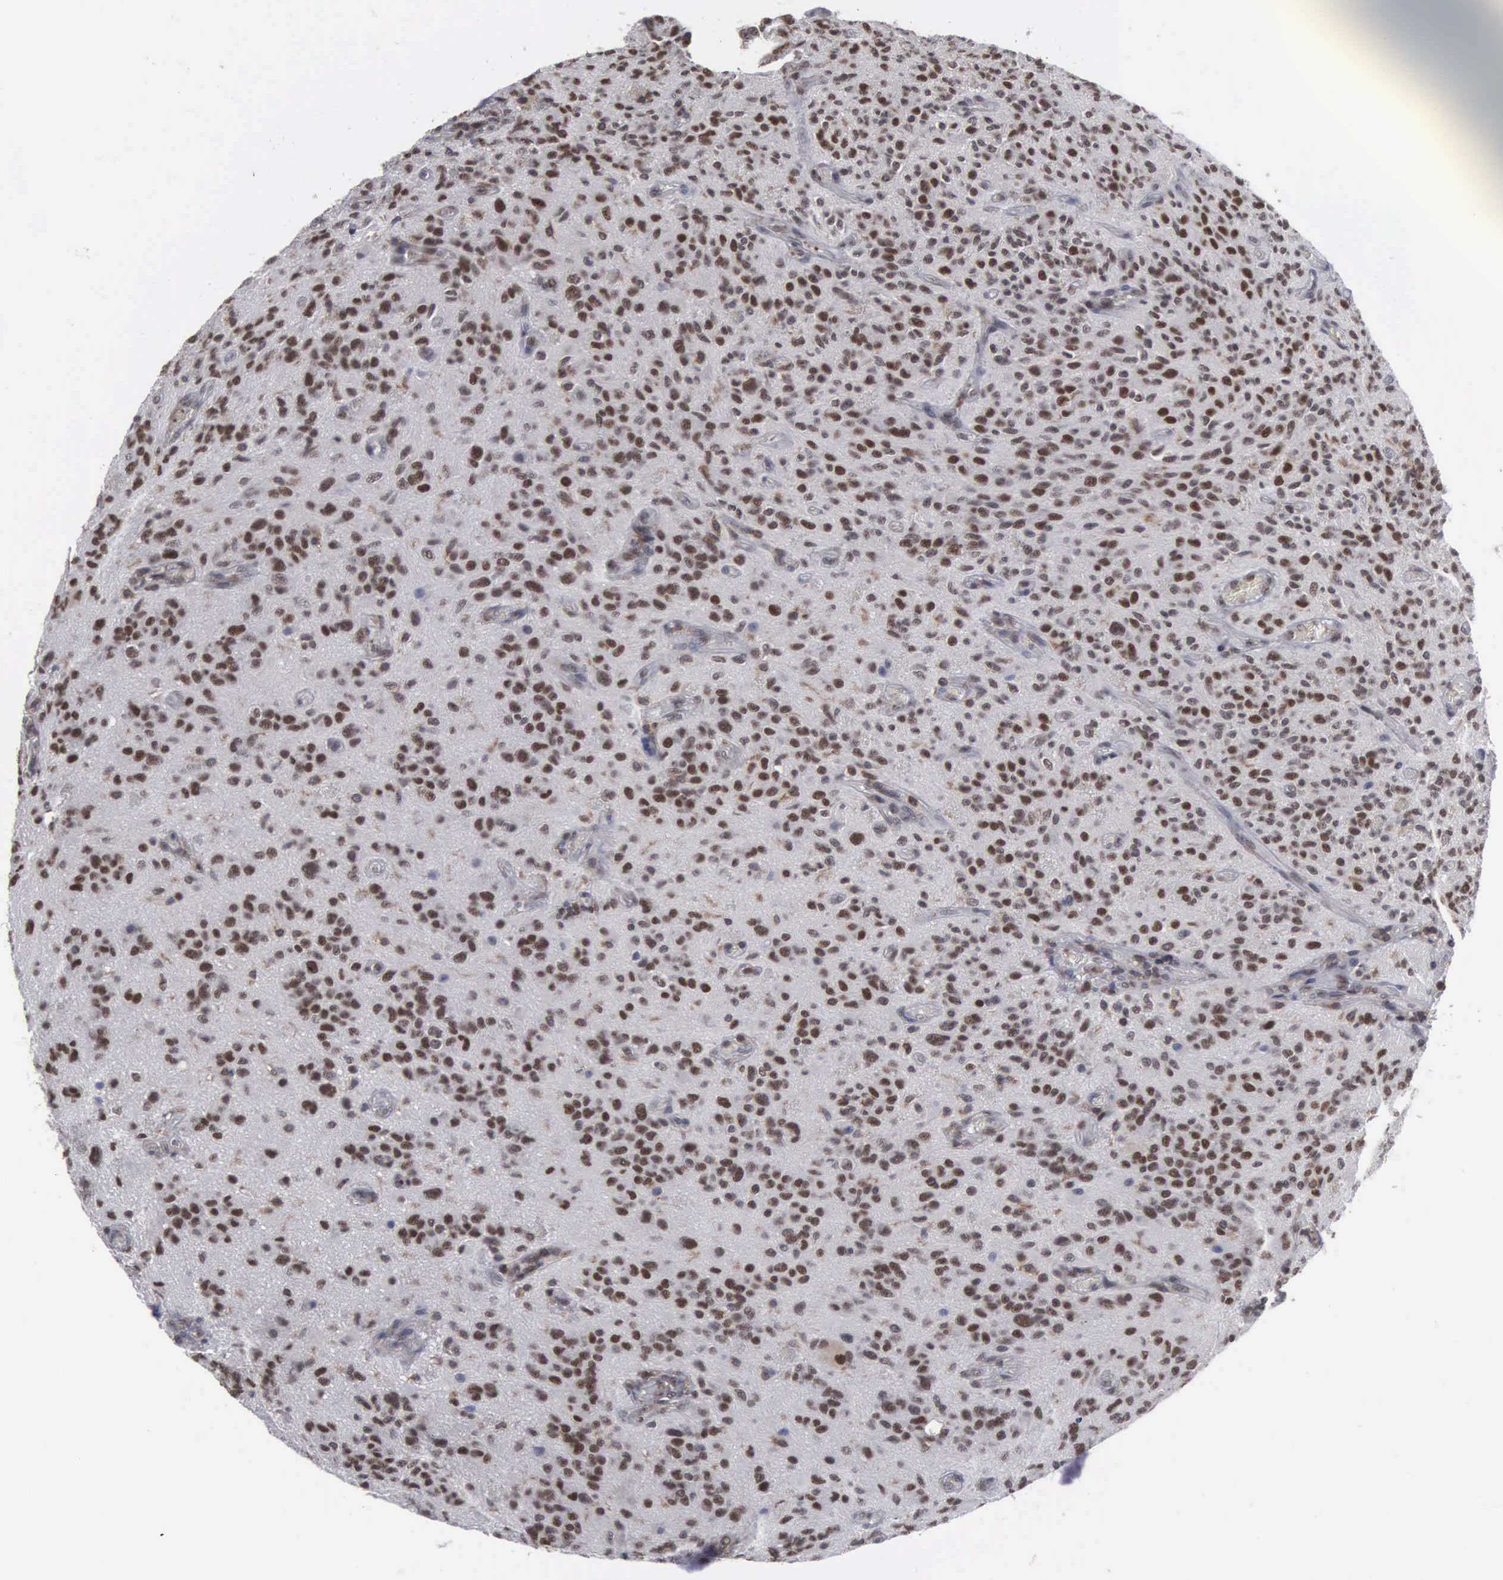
{"staining": {"intensity": "moderate", "quantity": ">75%", "location": "nuclear"}, "tissue": "glioma", "cell_type": "Tumor cells", "image_type": "cancer", "snomed": [{"axis": "morphology", "description": "Glioma, malignant, Low grade"}, {"axis": "topography", "description": "Brain"}], "caption": "Moderate nuclear positivity for a protein is identified in approximately >75% of tumor cells of malignant low-grade glioma using IHC.", "gene": "TRMT5", "patient": {"sex": "female", "age": 15}}